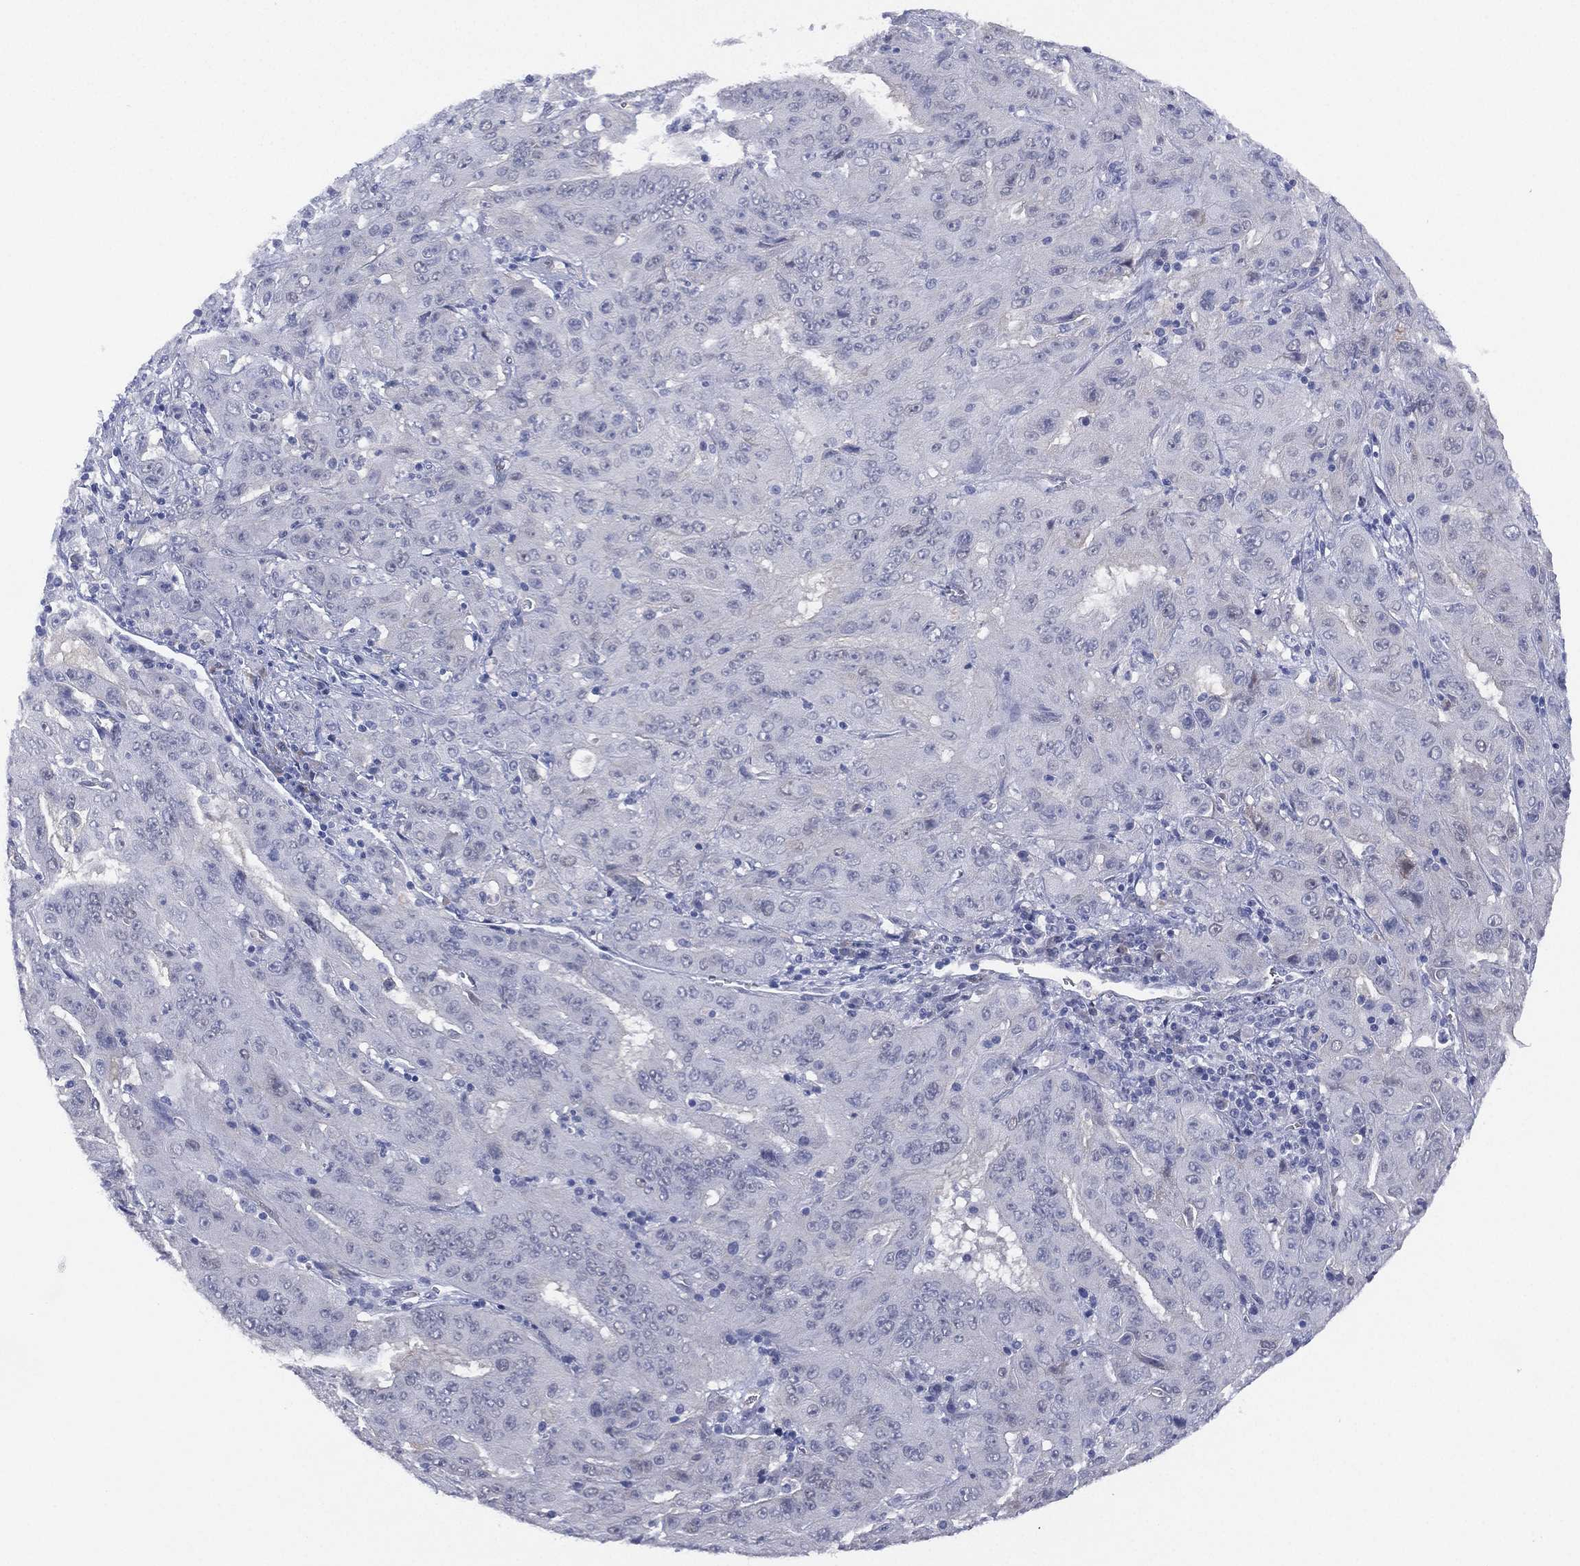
{"staining": {"intensity": "negative", "quantity": "none", "location": "none"}, "tissue": "pancreatic cancer", "cell_type": "Tumor cells", "image_type": "cancer", "snomed": [{"axis": "morphology", "description": "Adenocarcinoma, NOS"}, {"axis": "topography", "description": "Pancreas"}], "caption": "High power microscopy histopathology image of an IHC histopathology image of pancreatic cancer, revealing no significant expression in tumor cells. (DAB (3,3'-diaminobenzidine) immunohistochemistry, high magnification).", "gene": "DDAH1", "patient": {"sex": "male", "age": 63}}